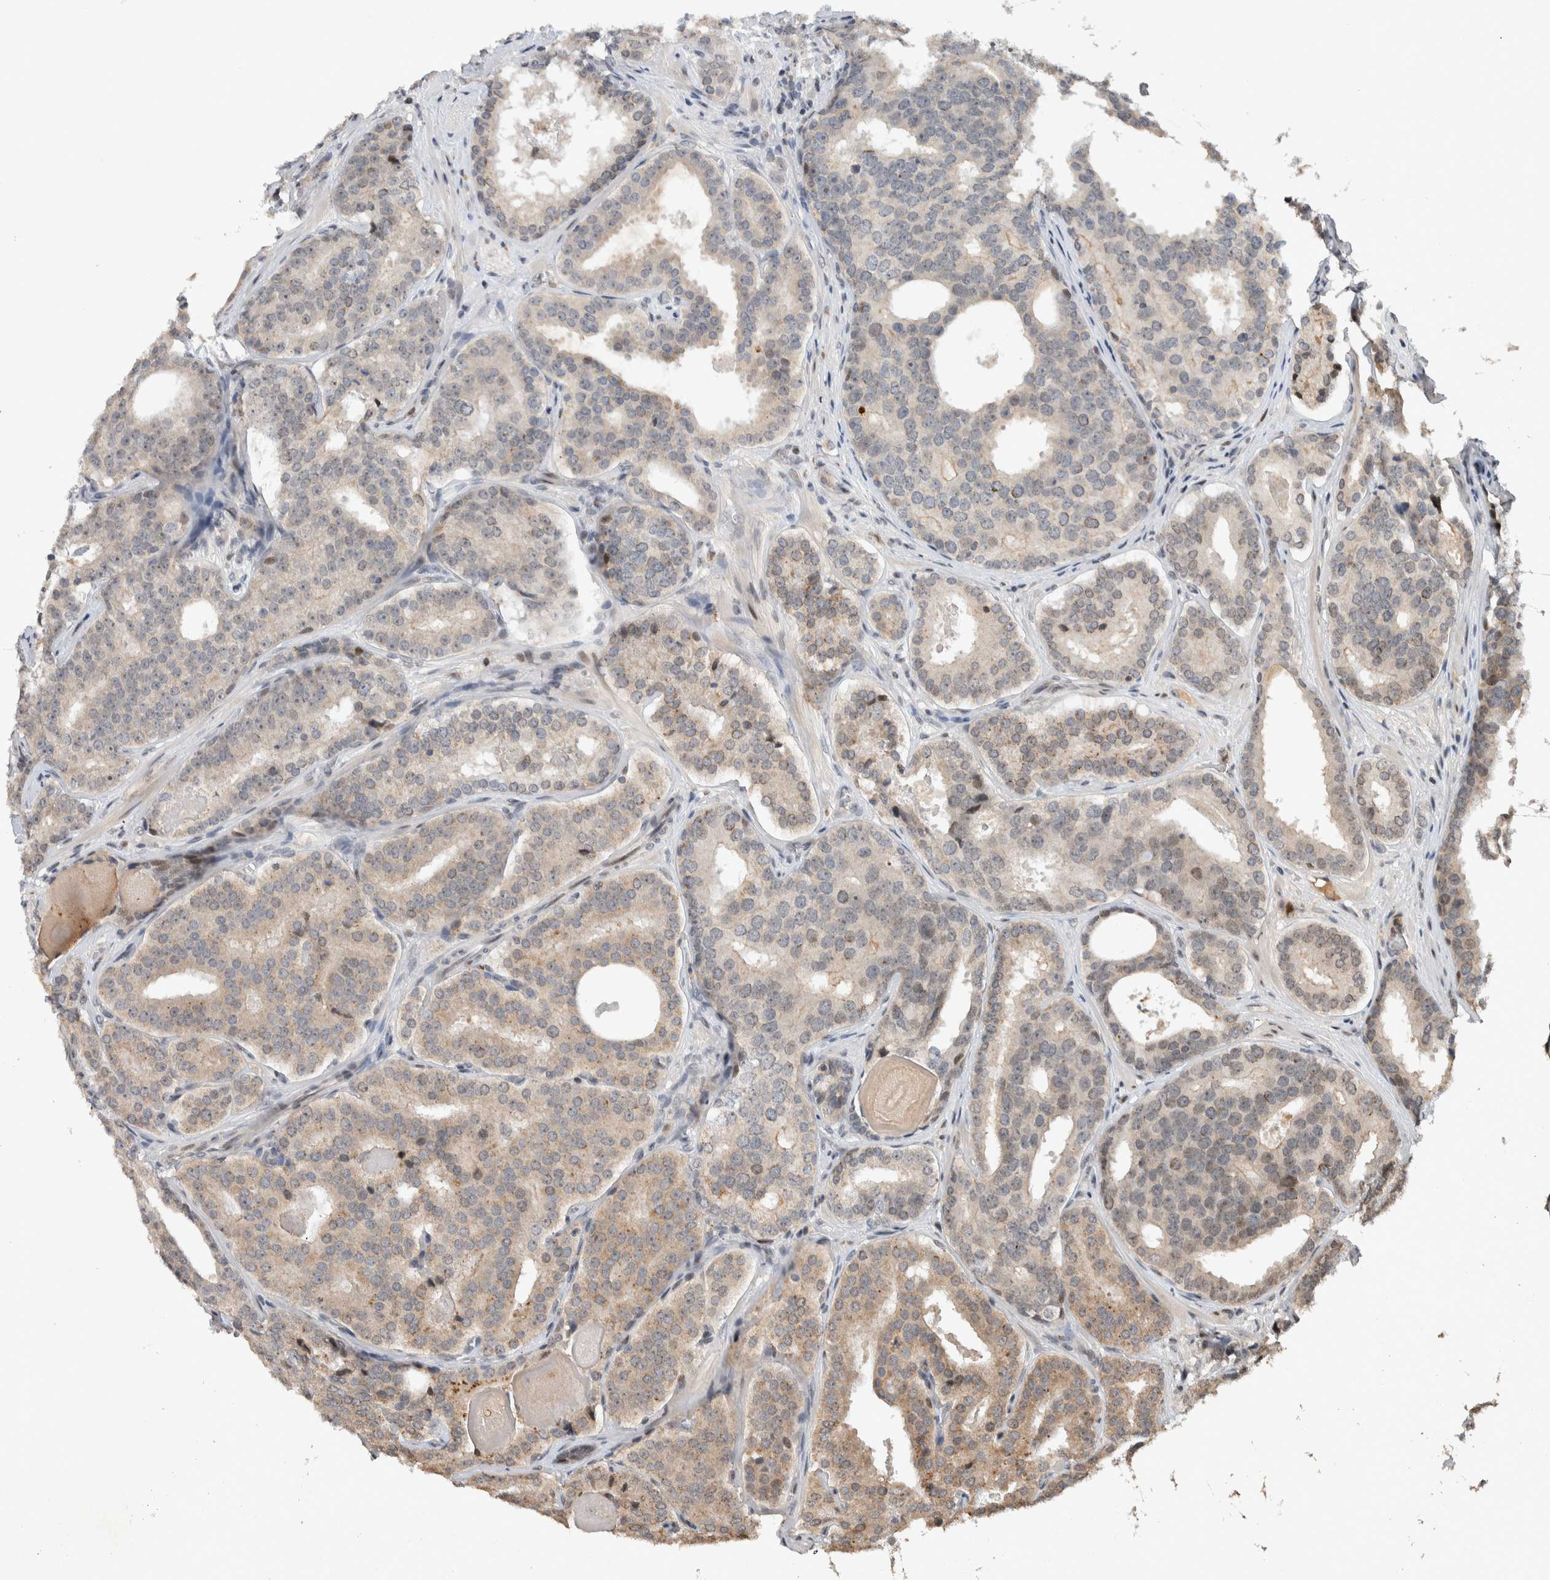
{"staining": {"intensity": "moderate", "quantity": "<25%", "location": "cytoplasmic/membranous,nuclear"}, "tissue": "prostate cancer", "cell_type": "Tumor cells", "image_type": "cancer", "snomed": [{"axis": "morphology", "description": "Adenocarcinoma, High grade"}, {"axis": "topography", "description": "Prostate"}], "caption": "DAB immunohistochemical staining of prostate adenocarcinoma (high-grade) reveals moderate cytoplasmic/membranous and nuclear protein staining in about <25% of tumor cells.", "gene": "ZNF521", "patient": {"sex": "male", "age": 60}}